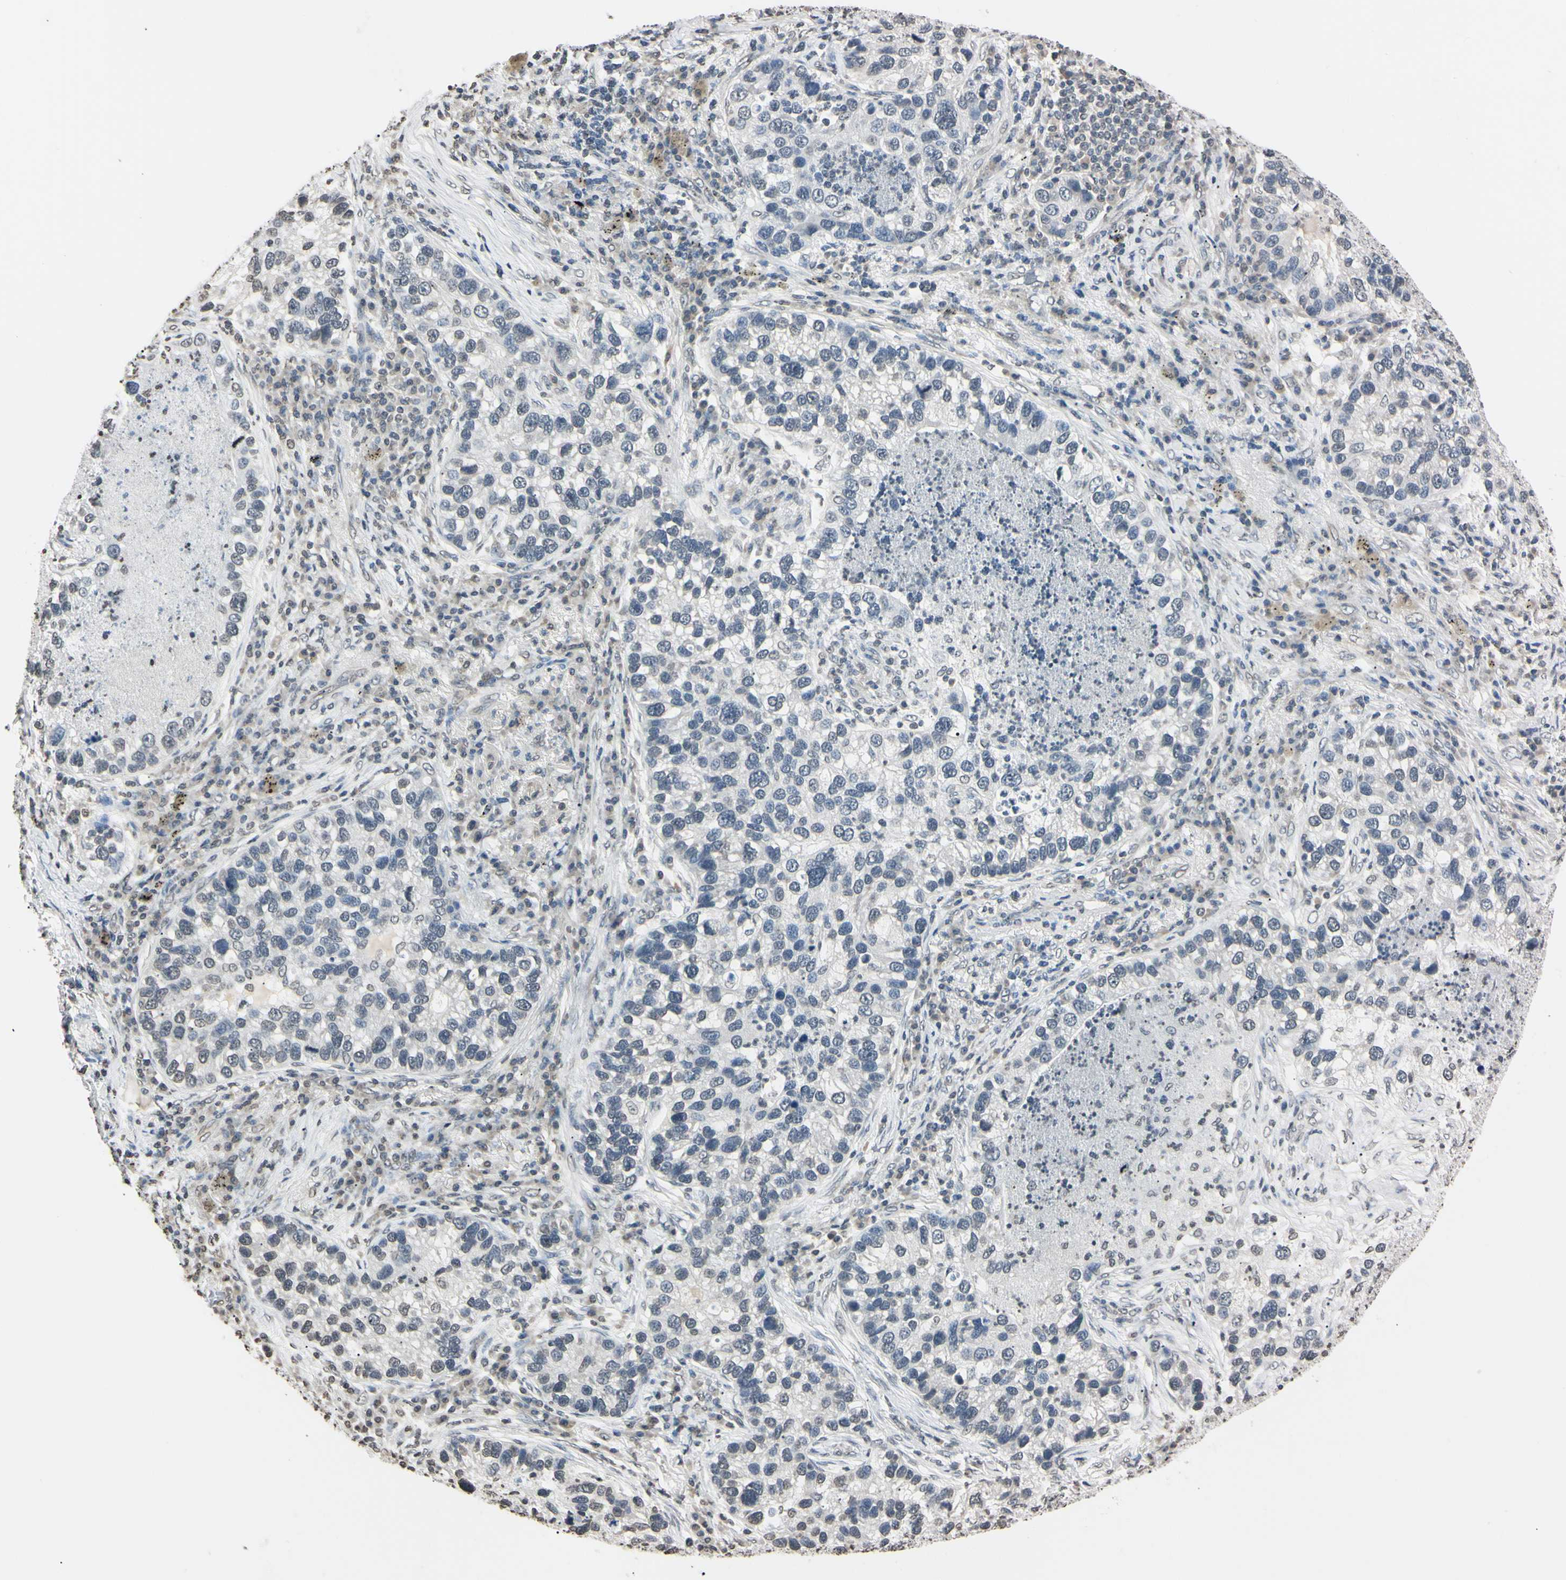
{"staining": {"intensity": "weak", "quantity": "<25%", "location": "nuclear"}, "tissue": "lung cancer", "cell_type": "Tumor cells", "image_type": "cancer", "snomed": [{"axis": "morphology", "description": "Normal tissue, NOS"}, {"axis": "morphology", "description": "Adenocarcinoma, NOS"}, {"axis": "topography", "description": "Bronchus"}, {"axis": "topography", "description": "Lung"}], "caption": "Protein analysis of lung adenocarcinoma exhibits no significant positivity in tumor cells.", "gene": "CDC45", "patient": {"sex": "male", "age": 54}}